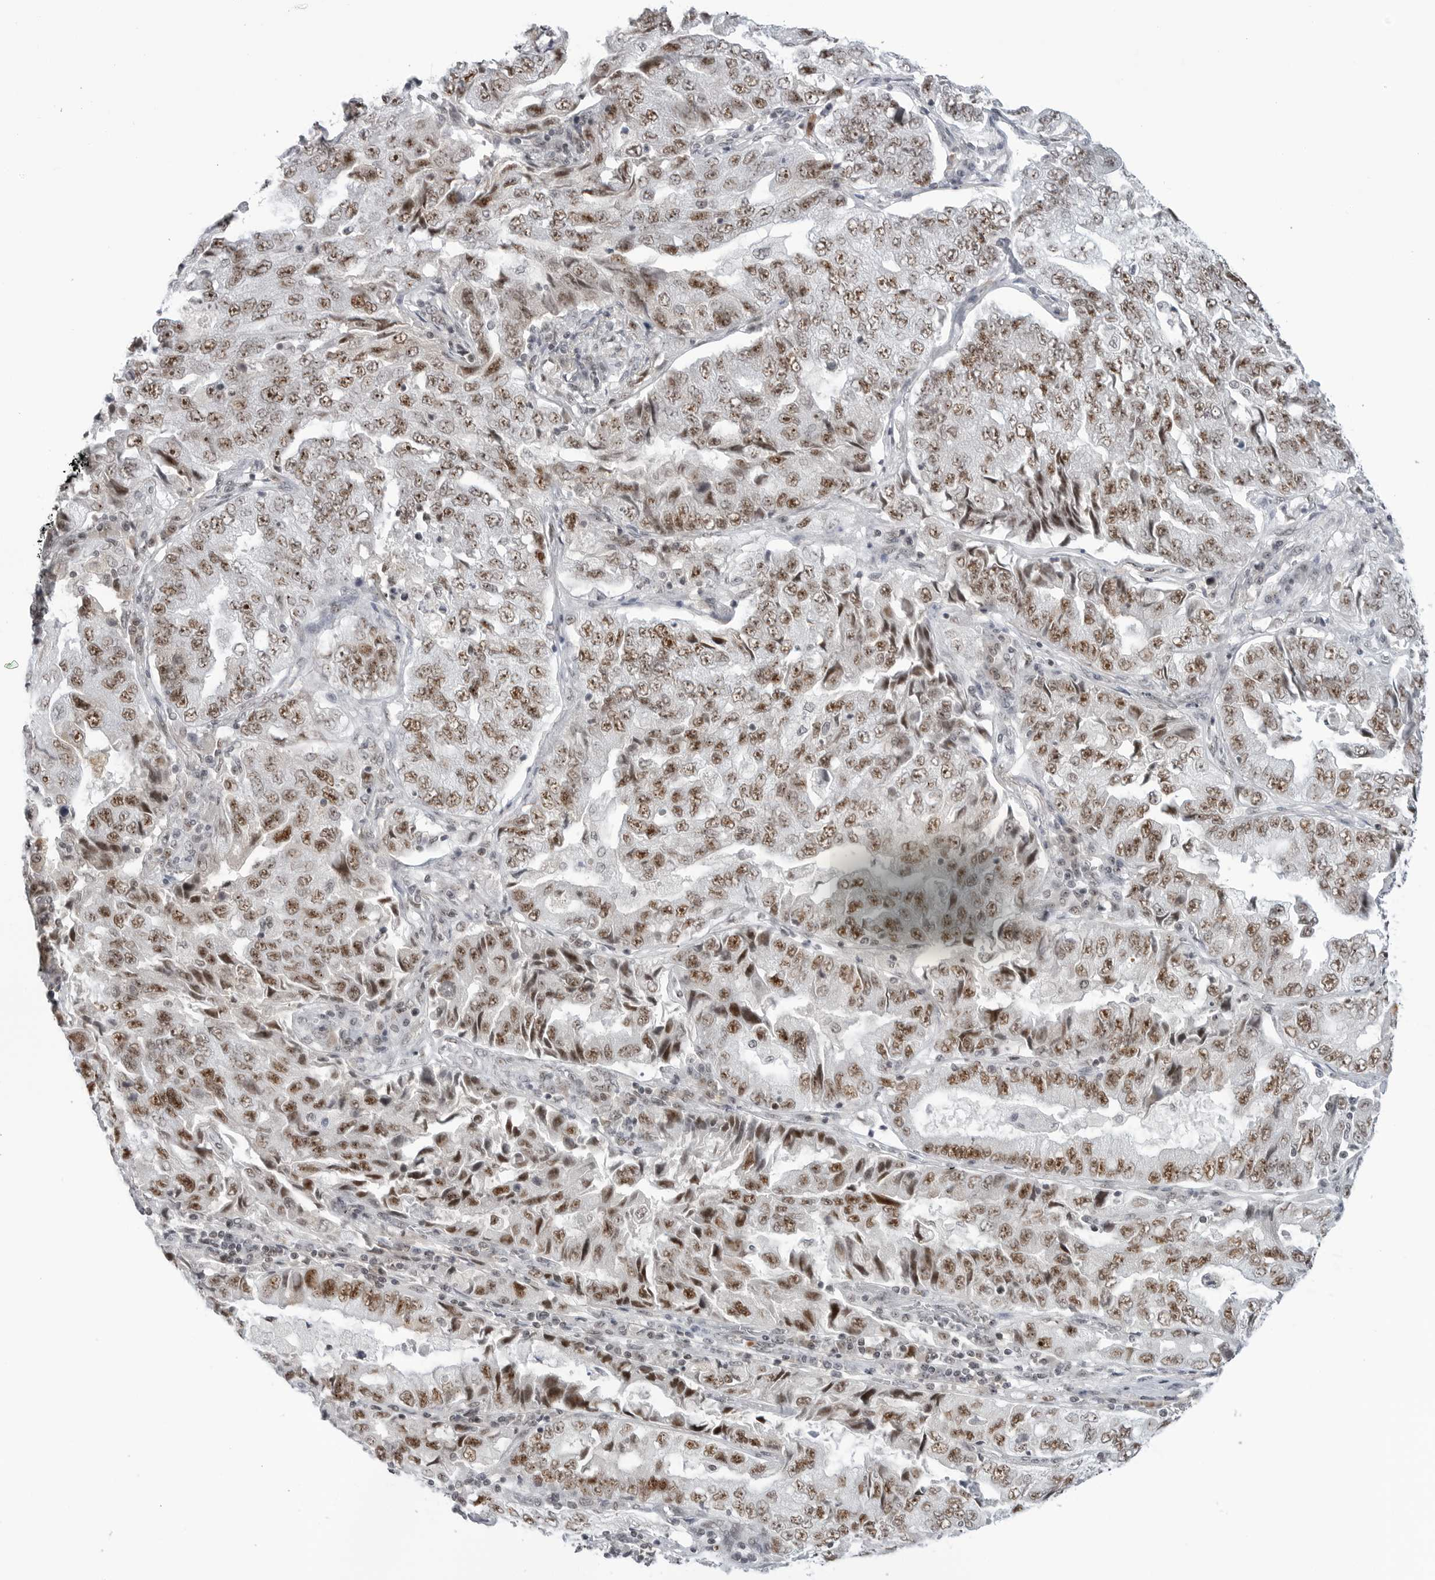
{"staining": {"intensity": "moderate", "quantity": ">75%", "location": "nuclear"}, "tissue": "lung cancer", "cell_type": "Tumor cells", "image_type": "cancer", "snomed": [{"axis": "morphology", "description": "Adenocarcinoma, NOS"}, {"axis": "topography", "description": "Lung"}], "caption": "Tumor cells exhibit medium levels of moderate nuclear positivity in approximately >75% of cells in lung cancer (adenocarcinoma). (Stains: DAB (3,3'-diaminobenzidine) in brown, nuclei in blue, Microscopy: brightfield microscopy at high magnification).", "gene": "WRAP53", "patient": {"sex": "female", "age": 51}}